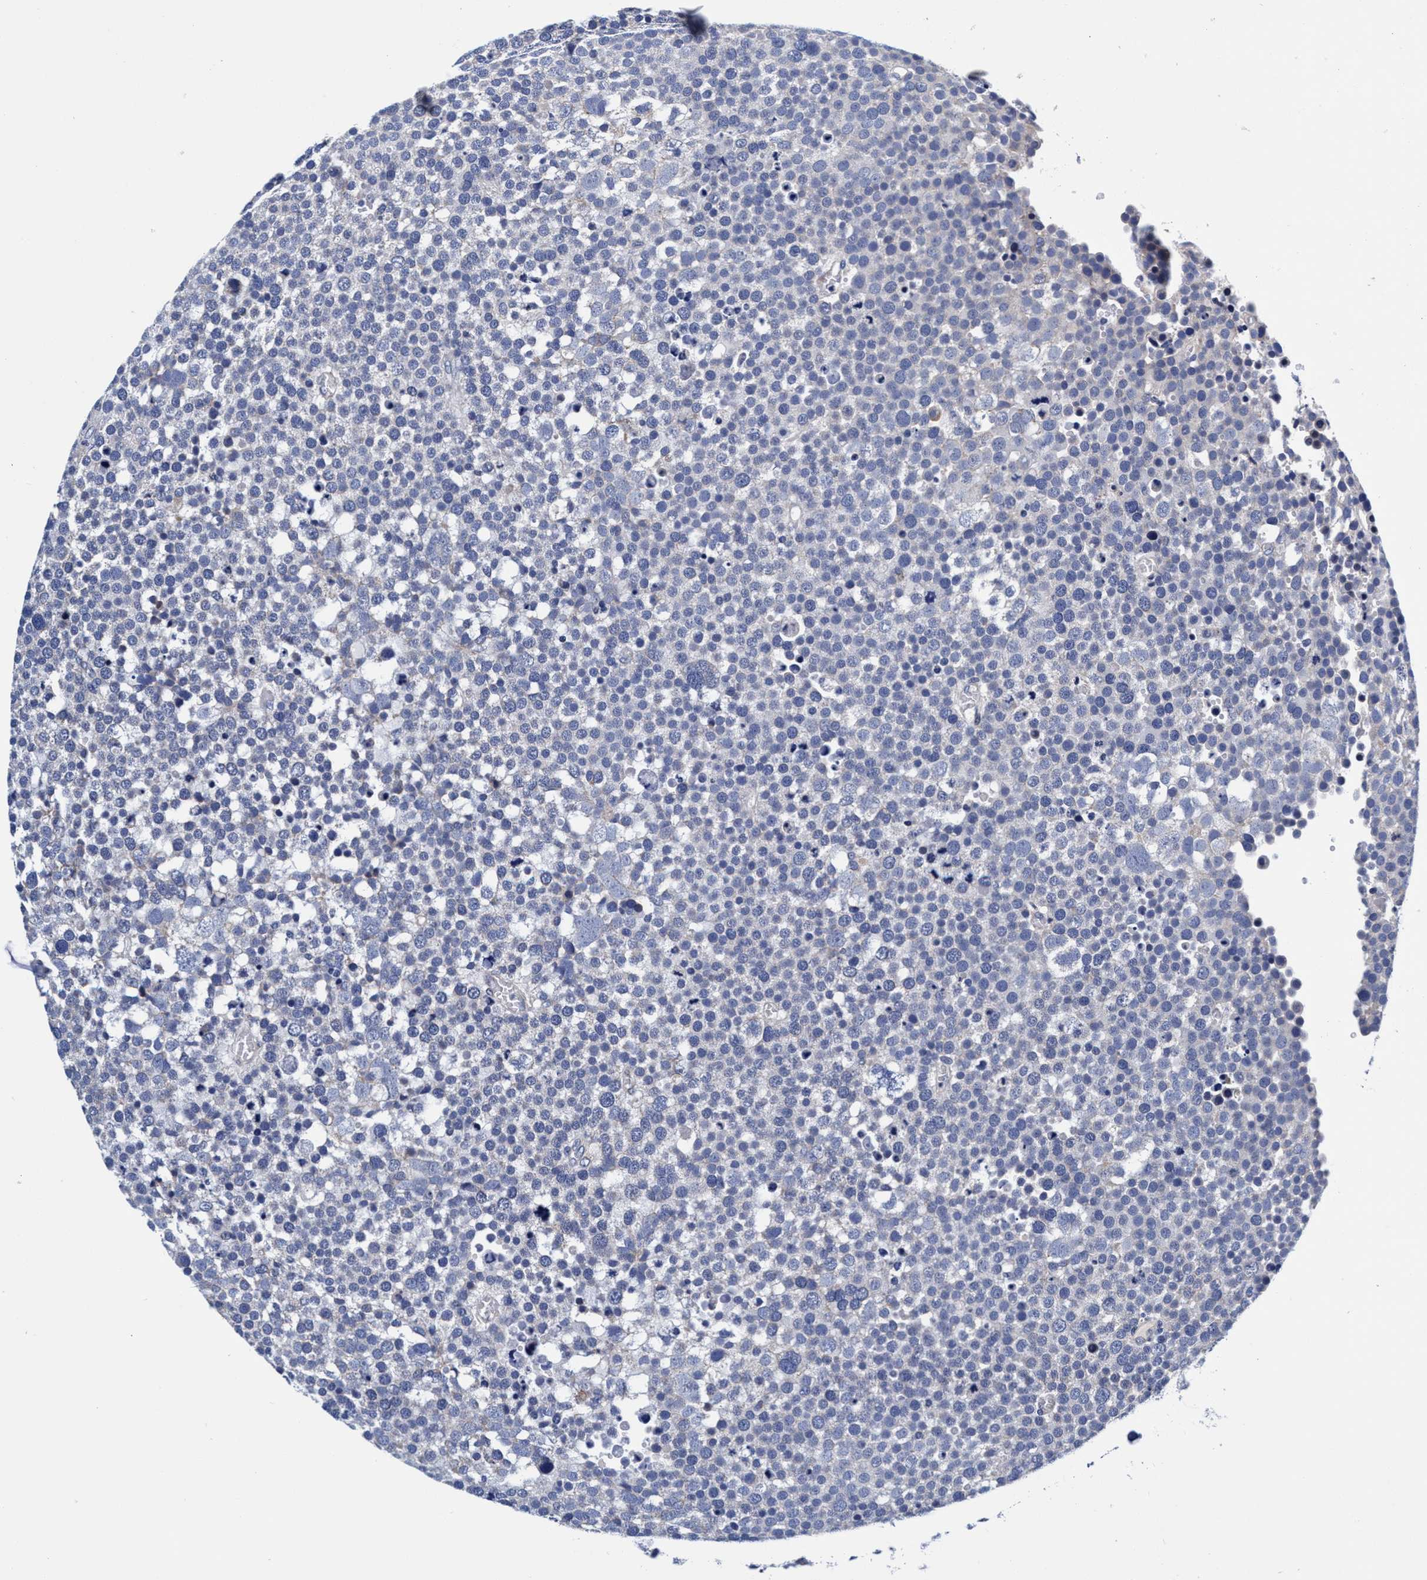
{"staining": {"intensity": "negative", "quantity": "none", "location": "none"}, "tissue": "testis cancer", "cell_type": "Tumor cells", "image_type": "cancer", "snomed": [{"axis": "morphology", "description": "Seminoma, NOS"}, {"axis": "topography", "description": "Testis"}], "caption": "This is an immunohistochemistry photomicrograph of human testis cancer (seminoma). There is no staining in tumor cells.", "gene": "UBALD2", "patient": {"sex": "male", "age": 71}}